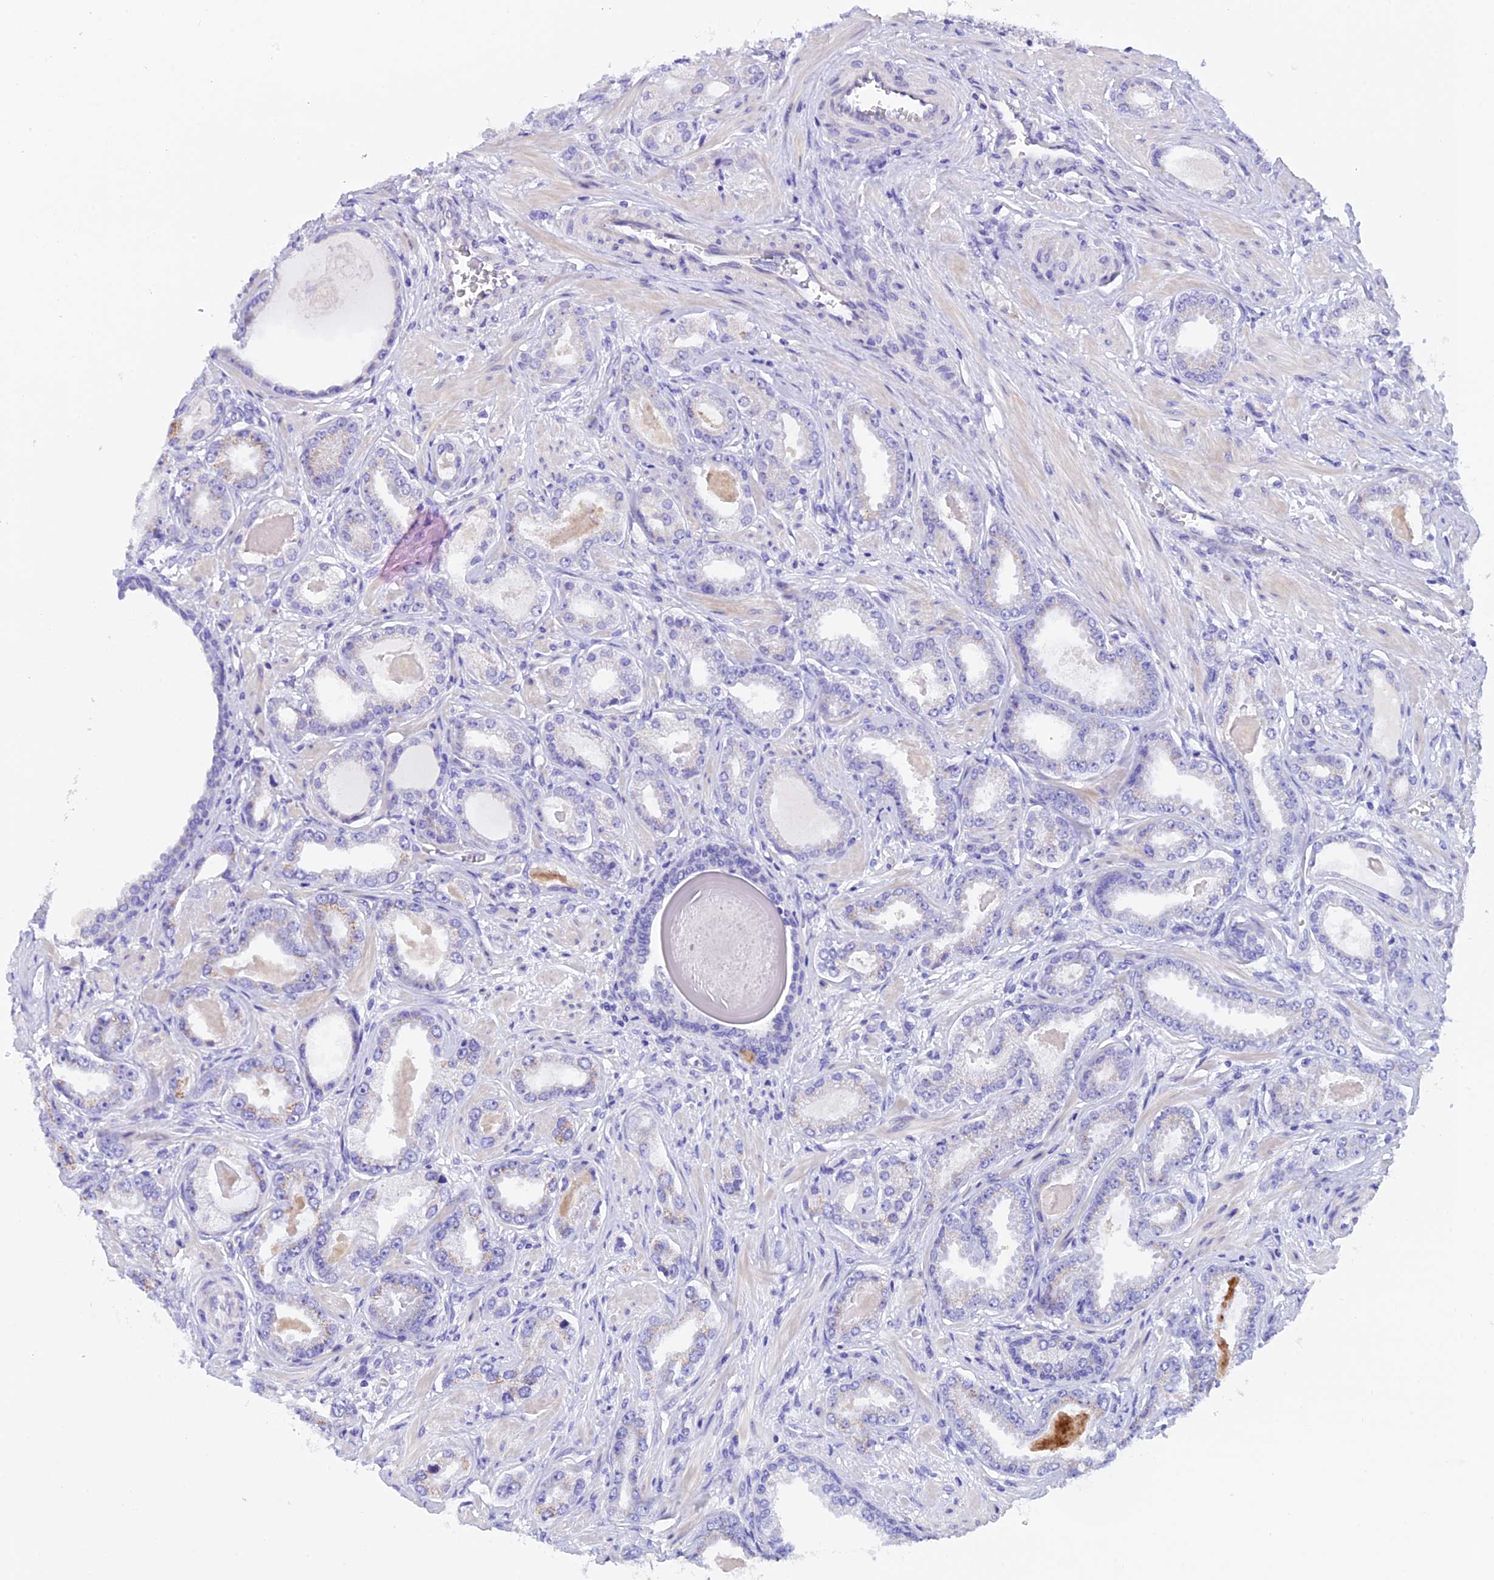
{"staining": {"intensity": "negative", "quantity": "none", "location": "none"}, "tissue": "prostate cancer", "cell_type": "Tumor cells", "image_type": "cancer", "snomed": [{"axis": "morphology", "description": "Adenocarcinoma, Low grade"}, {"axis": "topography", "description": "Prostate"}], "caption": "An IHC image of prostate cancer is shown. There is no staining in tumor cells of prostate cancer. Nuclei are stained in blue.", "gene": "C17orf67", "patient": {"sex": "male", "age": 64}}